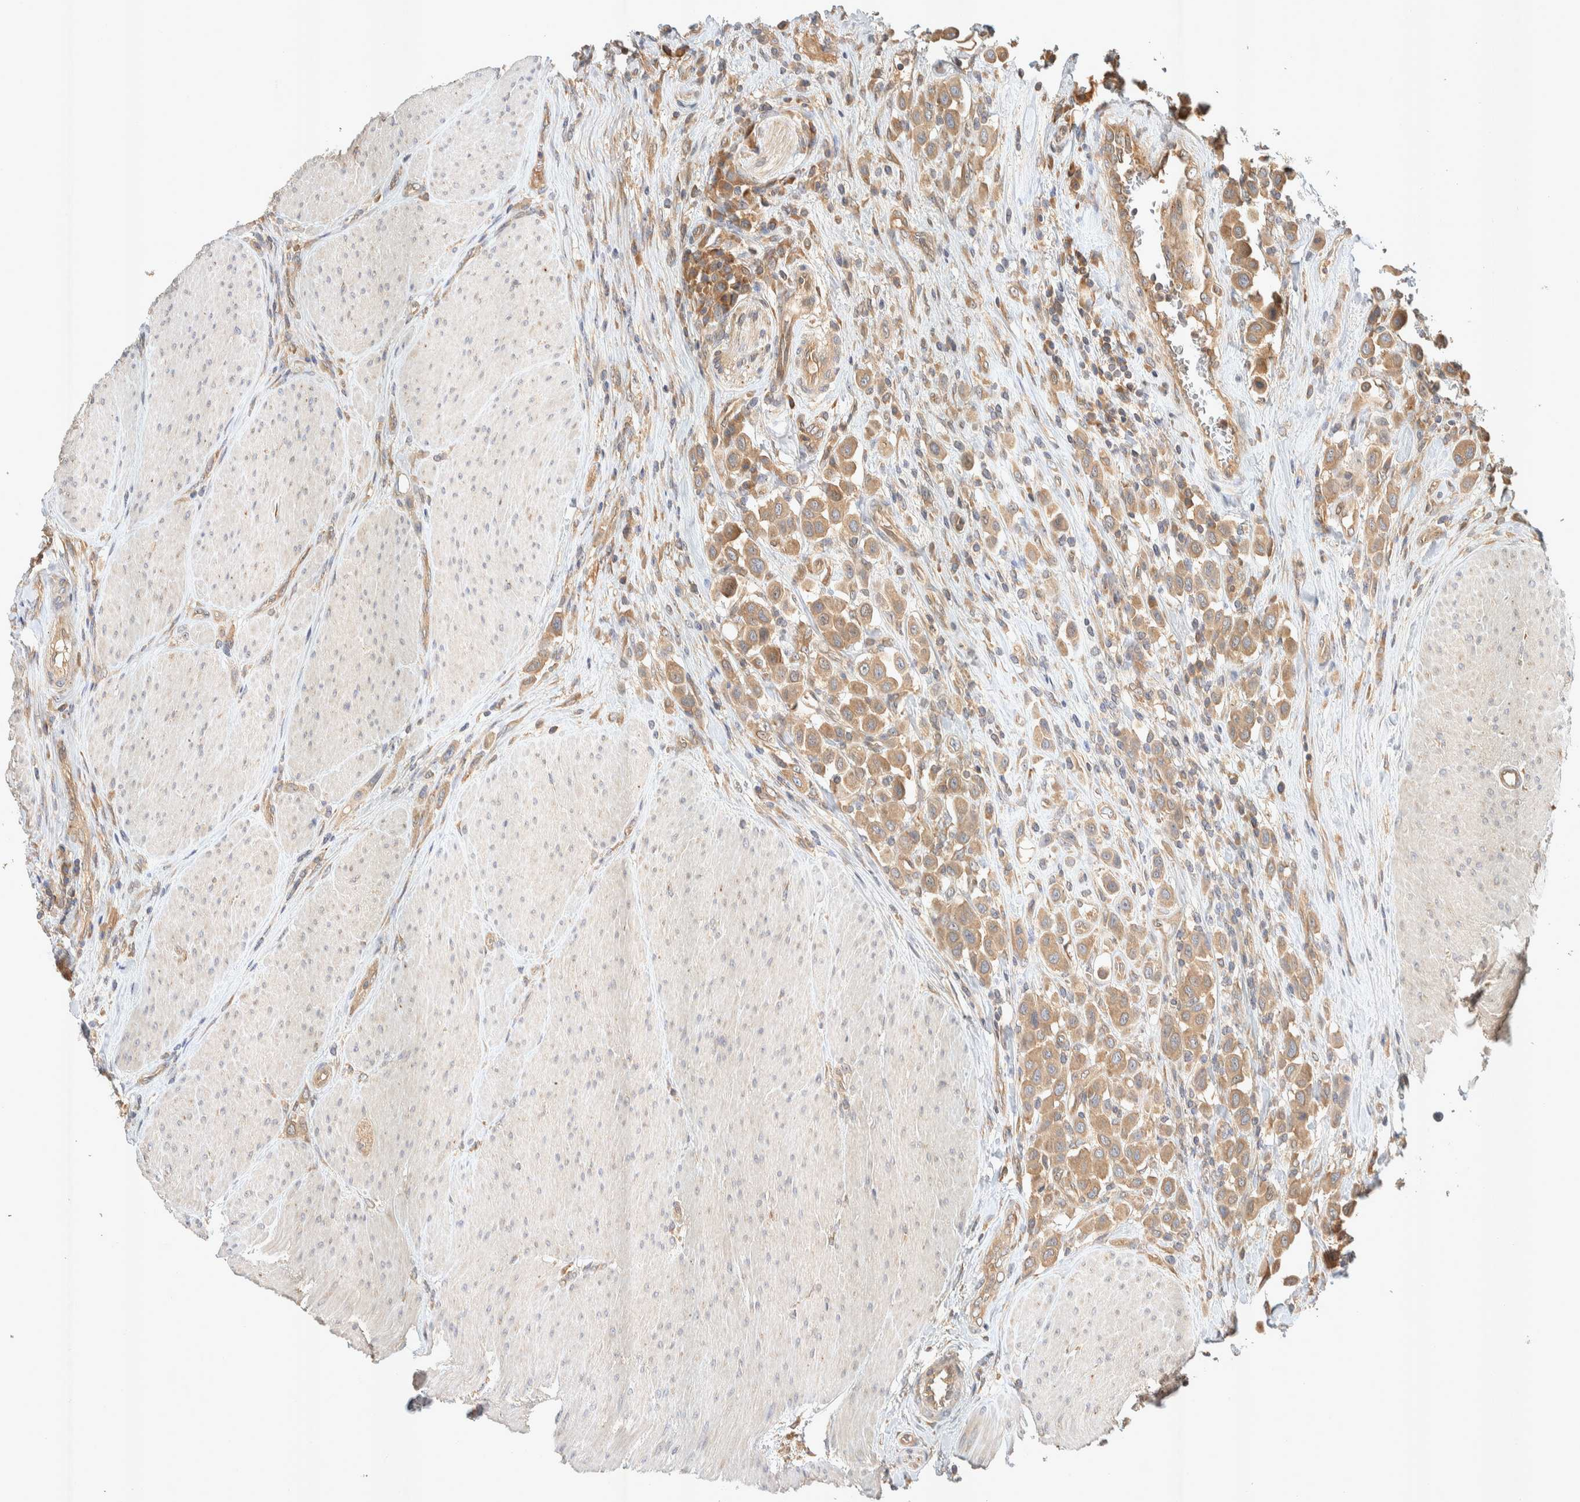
{"staining": {"intensity": "moderate", "quantity": ">75%", "location": "cytoplasmic/membranous"}, "tissue": "urothelial cancer", "cell_type": "Tumor cells", "image_type": "cancer", "snomed": [{"axis": "morphology", "description": "Urothelial carcinoma, High grade"}, {"axis": "topography", "description": "Urinary bladder"}], "caption": "IHC histopathology image of human high-grade urothelial carcinoma stained for a protein (brown), which shows medium levels of moderate cytoplasmic/membranous staining in about >75% of tumor cells.", "gene": "PXK", "patient": {"sex": "male", "age": 50}}